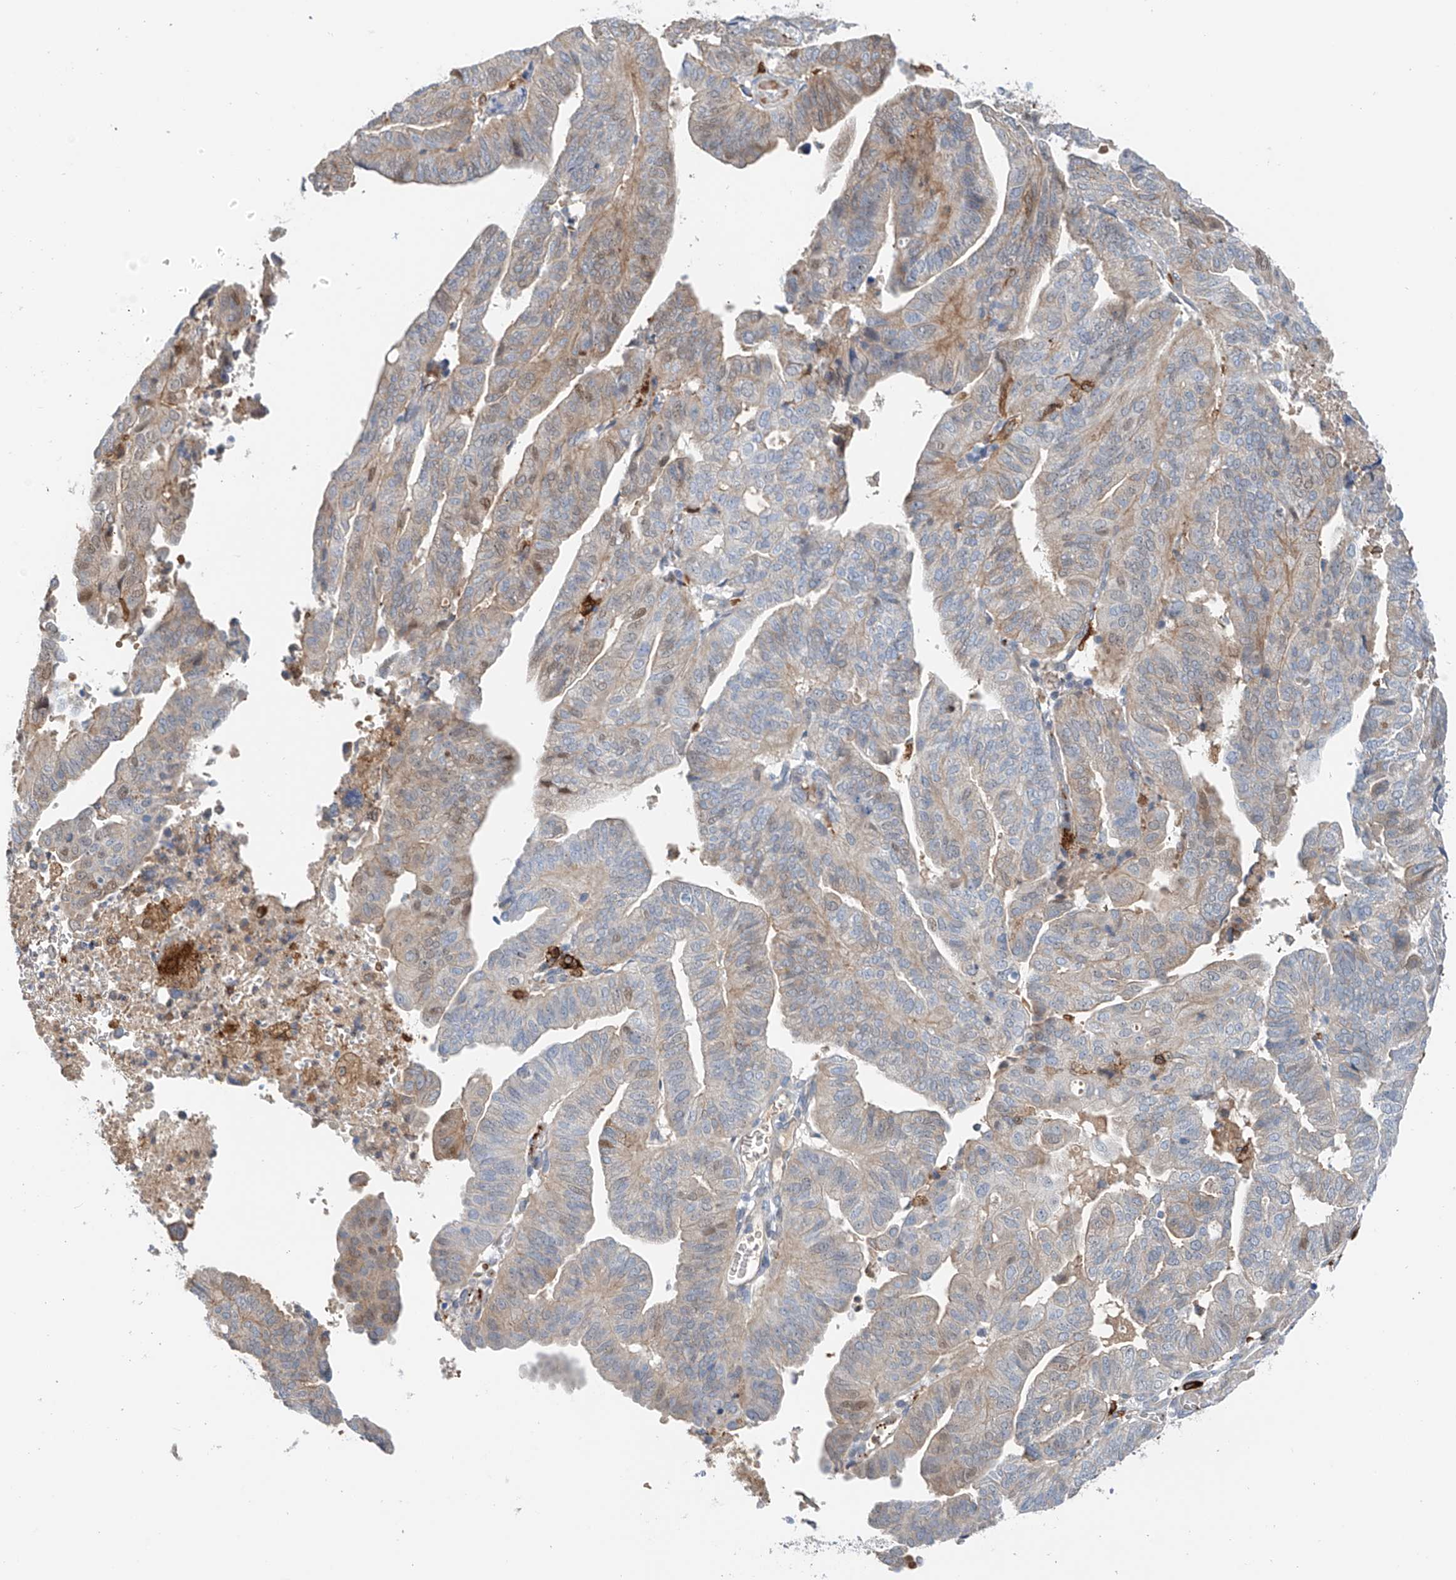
{"staining": {"intensity": "moderate", "quantity": "25%-75%", "location": "cytoplasmic/membranous"}, "tissue": "endometrial cancer", "cell_type": "Tumor cells", "image_type": "cancer", "snomed": [{"axis": "morphology", "description": "Adenocarcinoma, NOS"}, {"axis": "topography", "description": "Uterus"}], "caption": "Adenocarcinoma (endometrial) was stained to show a protein in brown. There is medium levels of moderate cytoplasmic/membranous expression in about 25%-75% of tumor cells.", "gene": "TBXAS1", "patient": {"sex": "female", "age": 77}}